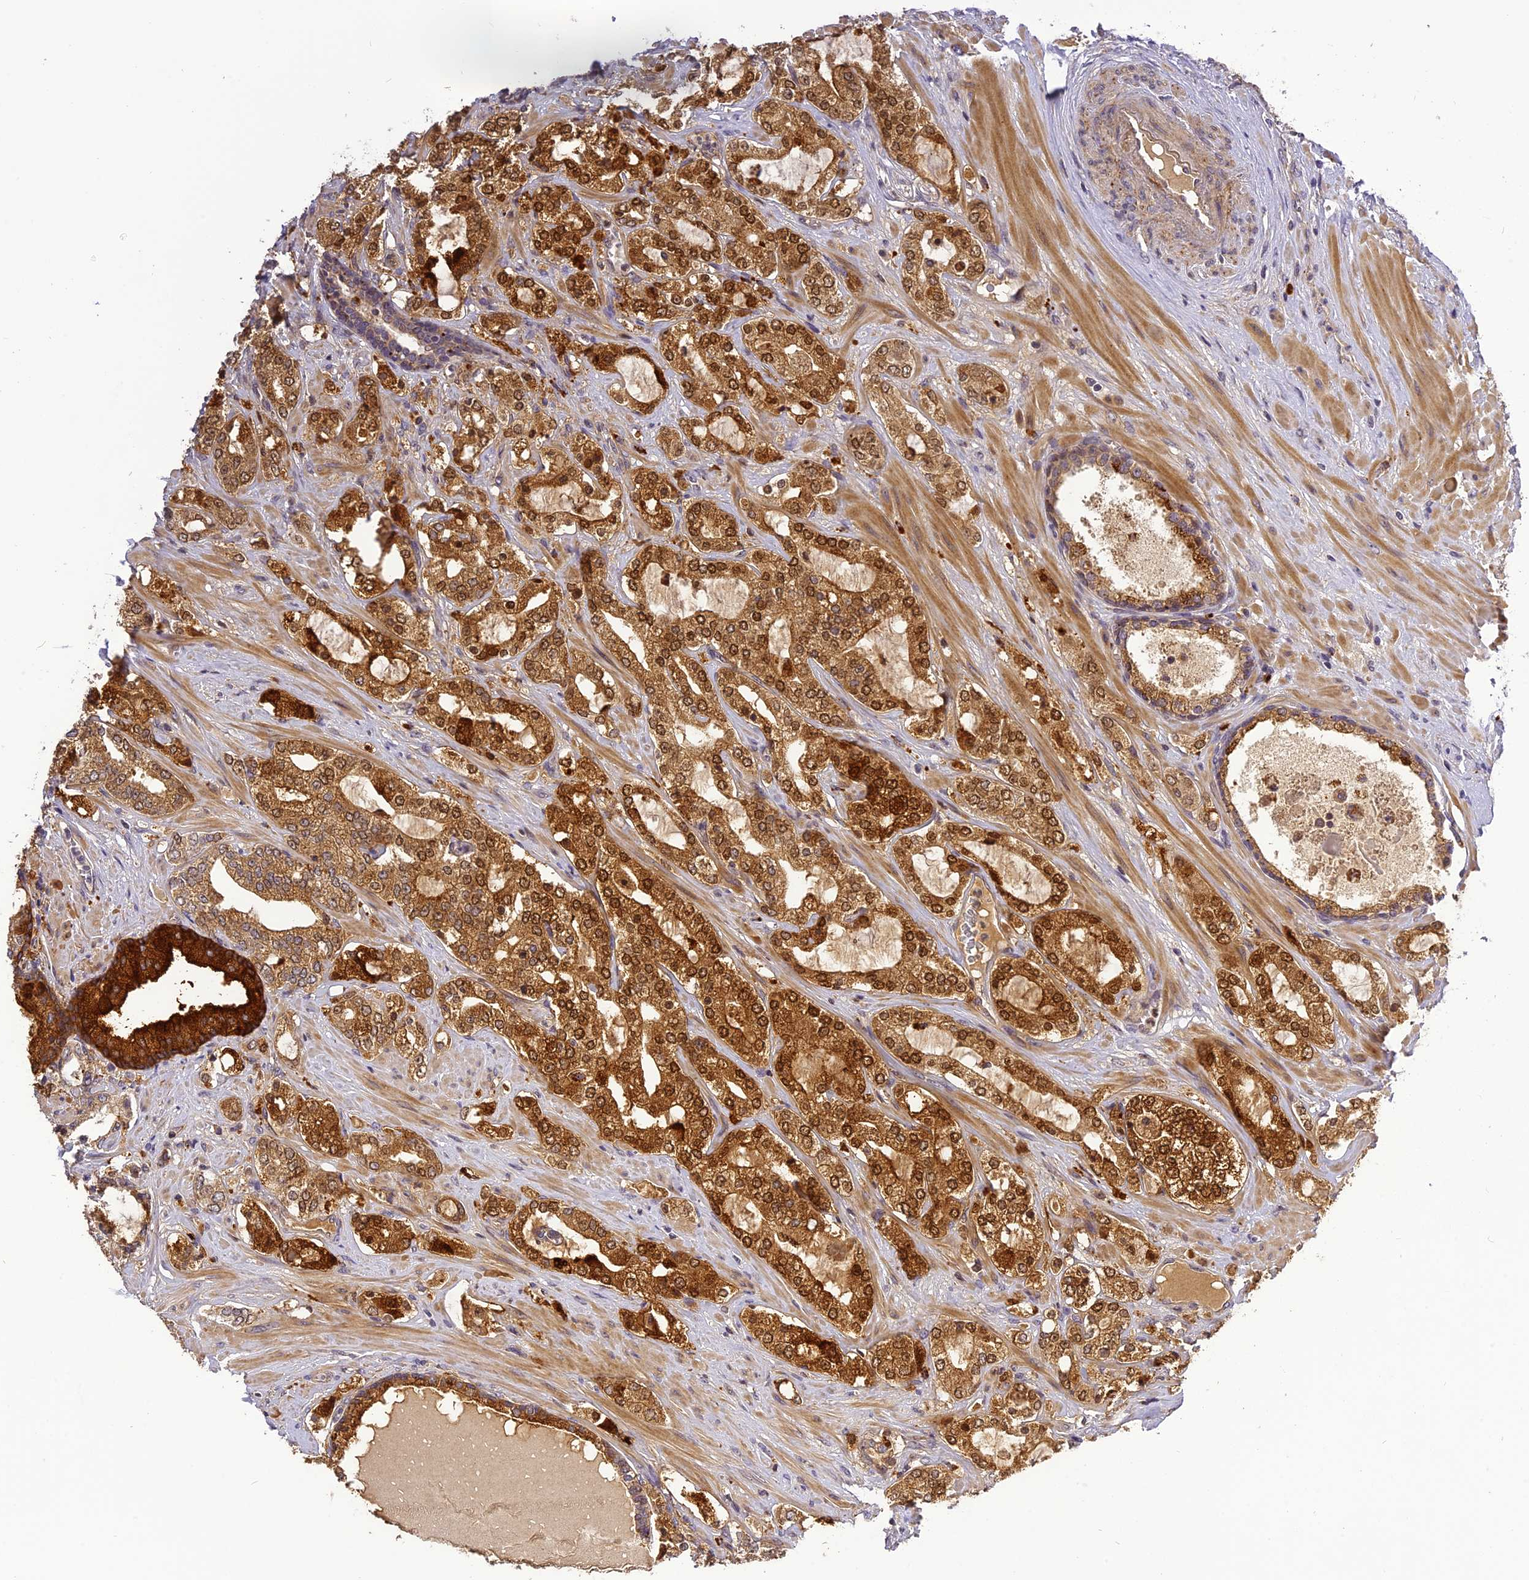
{"staining": {"intensity": "strong", "quantity": ">75%", "location": "cytoplasmic/membranous,nuclear"}, "tissue": "prostate cancer", "cell_type": "Tumor cells", "image_type": "cancer", "snomed": [{"axis": "morphology", "description": "Adenocarcinoma, High grade"}, {"axis": "topography", "description": "Prostate"}], "caption": "This is an image of IHC staining of adenocarcinoma (high-grade) (prostate), which shows strong staining in the cytoplasmic/membranous and nuclear of tumor cells.", "gene": "FNIP2", "patient": {"sex": "male", "age": 64}}